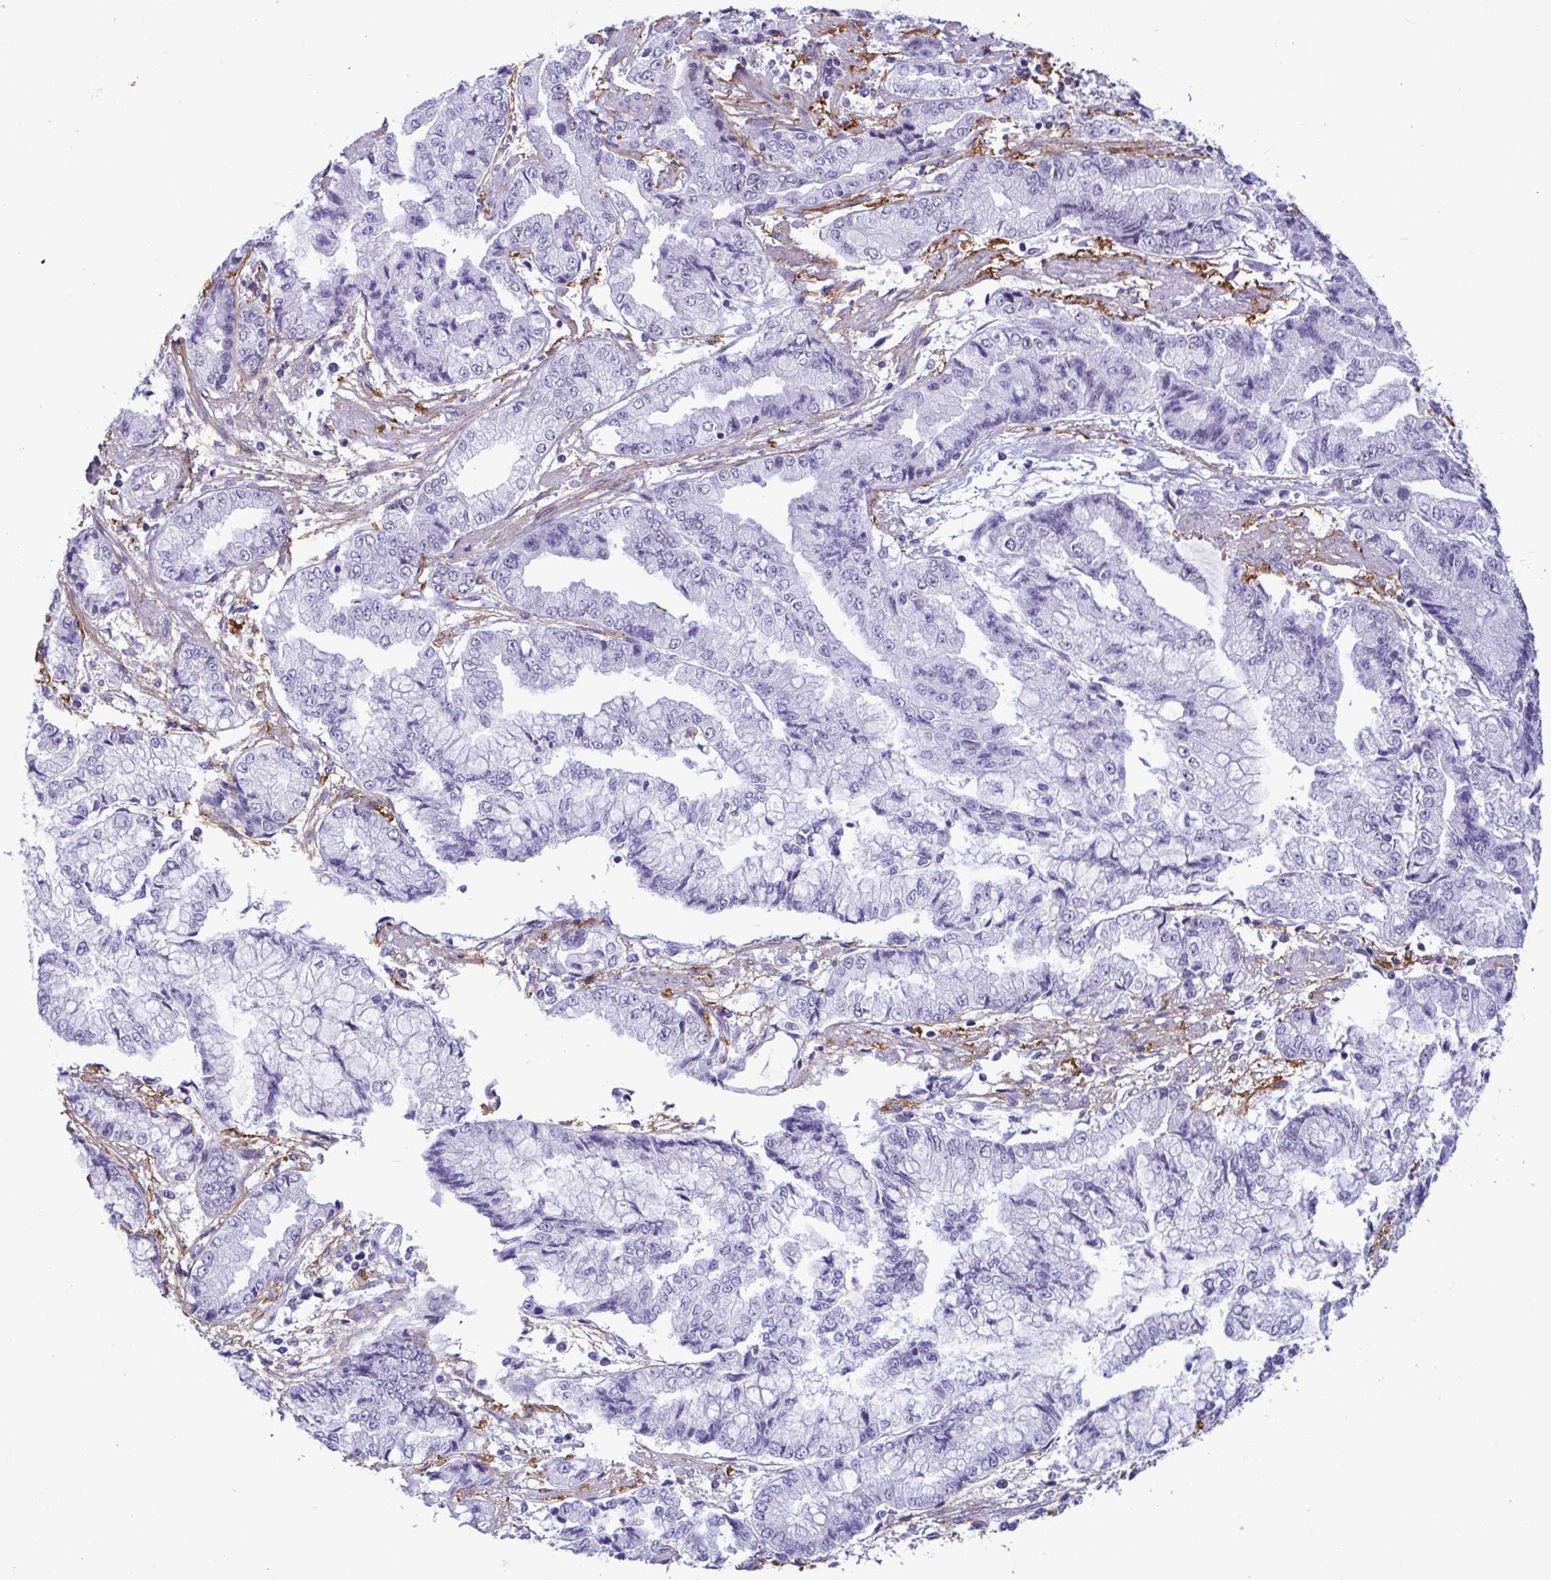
{"staining": {"intensity": "negative", "quantity": "none", "location": "none"}, "tissue": "stomach cancer", "cell_type": "Tumor cells", "image_type": "cancer", "snomed": [{"axis": "morphology", "description": "Adenocarcinoma, NOS"}, {"axis": "topography", "description": "Stomach, upper"}], "caption": "The micrograph shows no significant expression in tumor cells of stomach adenocarcinoma. (DAB (3,3'-diaminobenzidine) immunohistochemistry (IHC) visualized using brightfield microscopy, high magnification).", "gene": "ELN", "patient": {"sex": "female", "age": 74}}